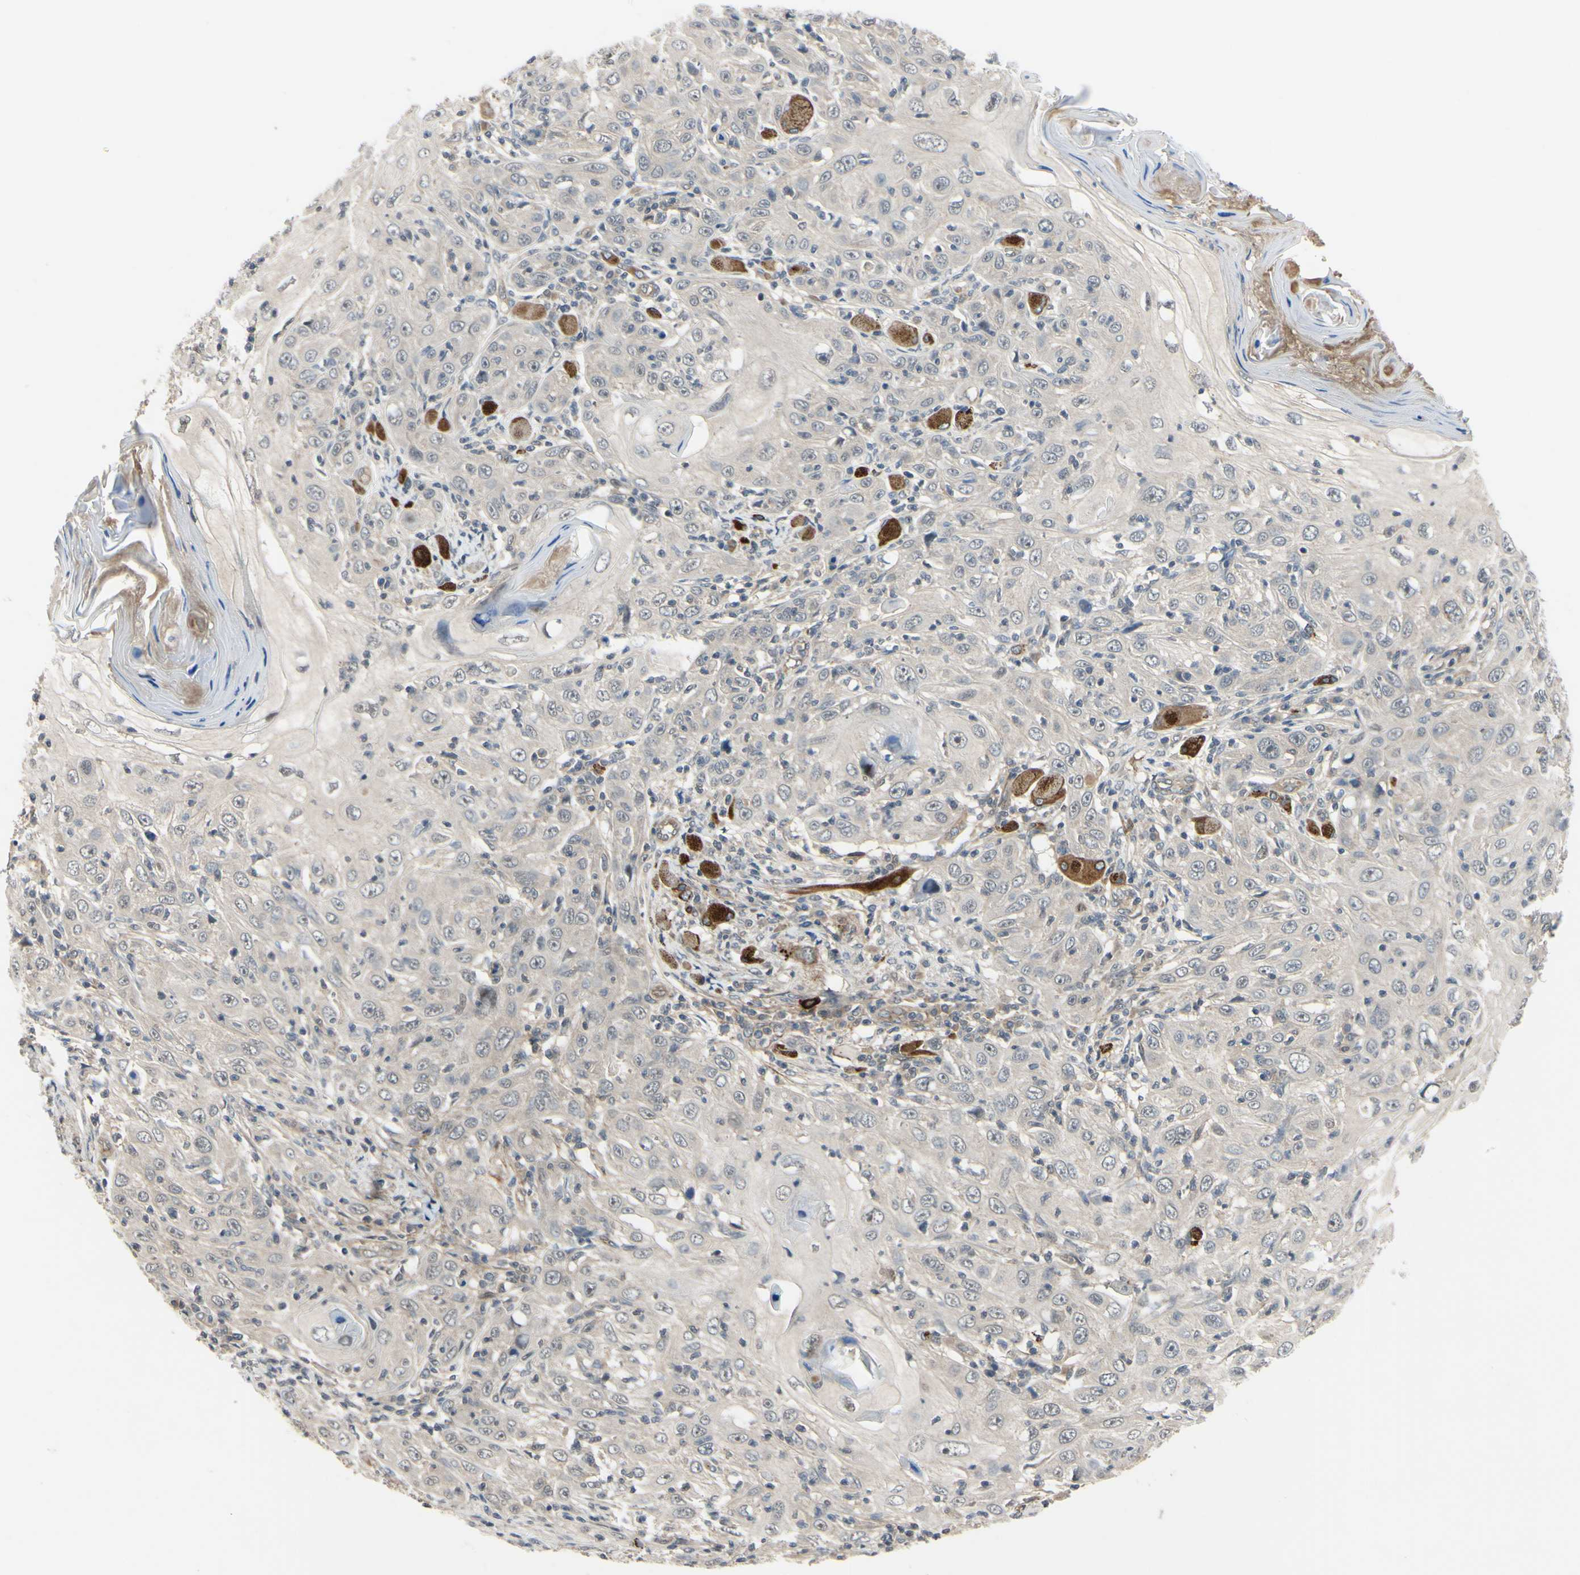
{"staining": {"intensity": "negative", "quantity": "none", "location": "none"}, "tissue": "skin cancer", "cell_type": "Tumor cells", "image_type": "cancer", "snomed": [{"axis": "morphology", "description": "Squamous cell carcinoma, NOS"}, {"axis": "topography", "description": "Skin"}], "caption": "Immunohistochemistry (IHC) photomicrograph of neoplastic tissue: skin squamous cell carcinoma stained with DAB (3,3'-diaminobenzidine) reveals no significant protein positivity in tumor cells.", "gene": "COMMD9", "patient": {"sex": "female", "age": 88}}